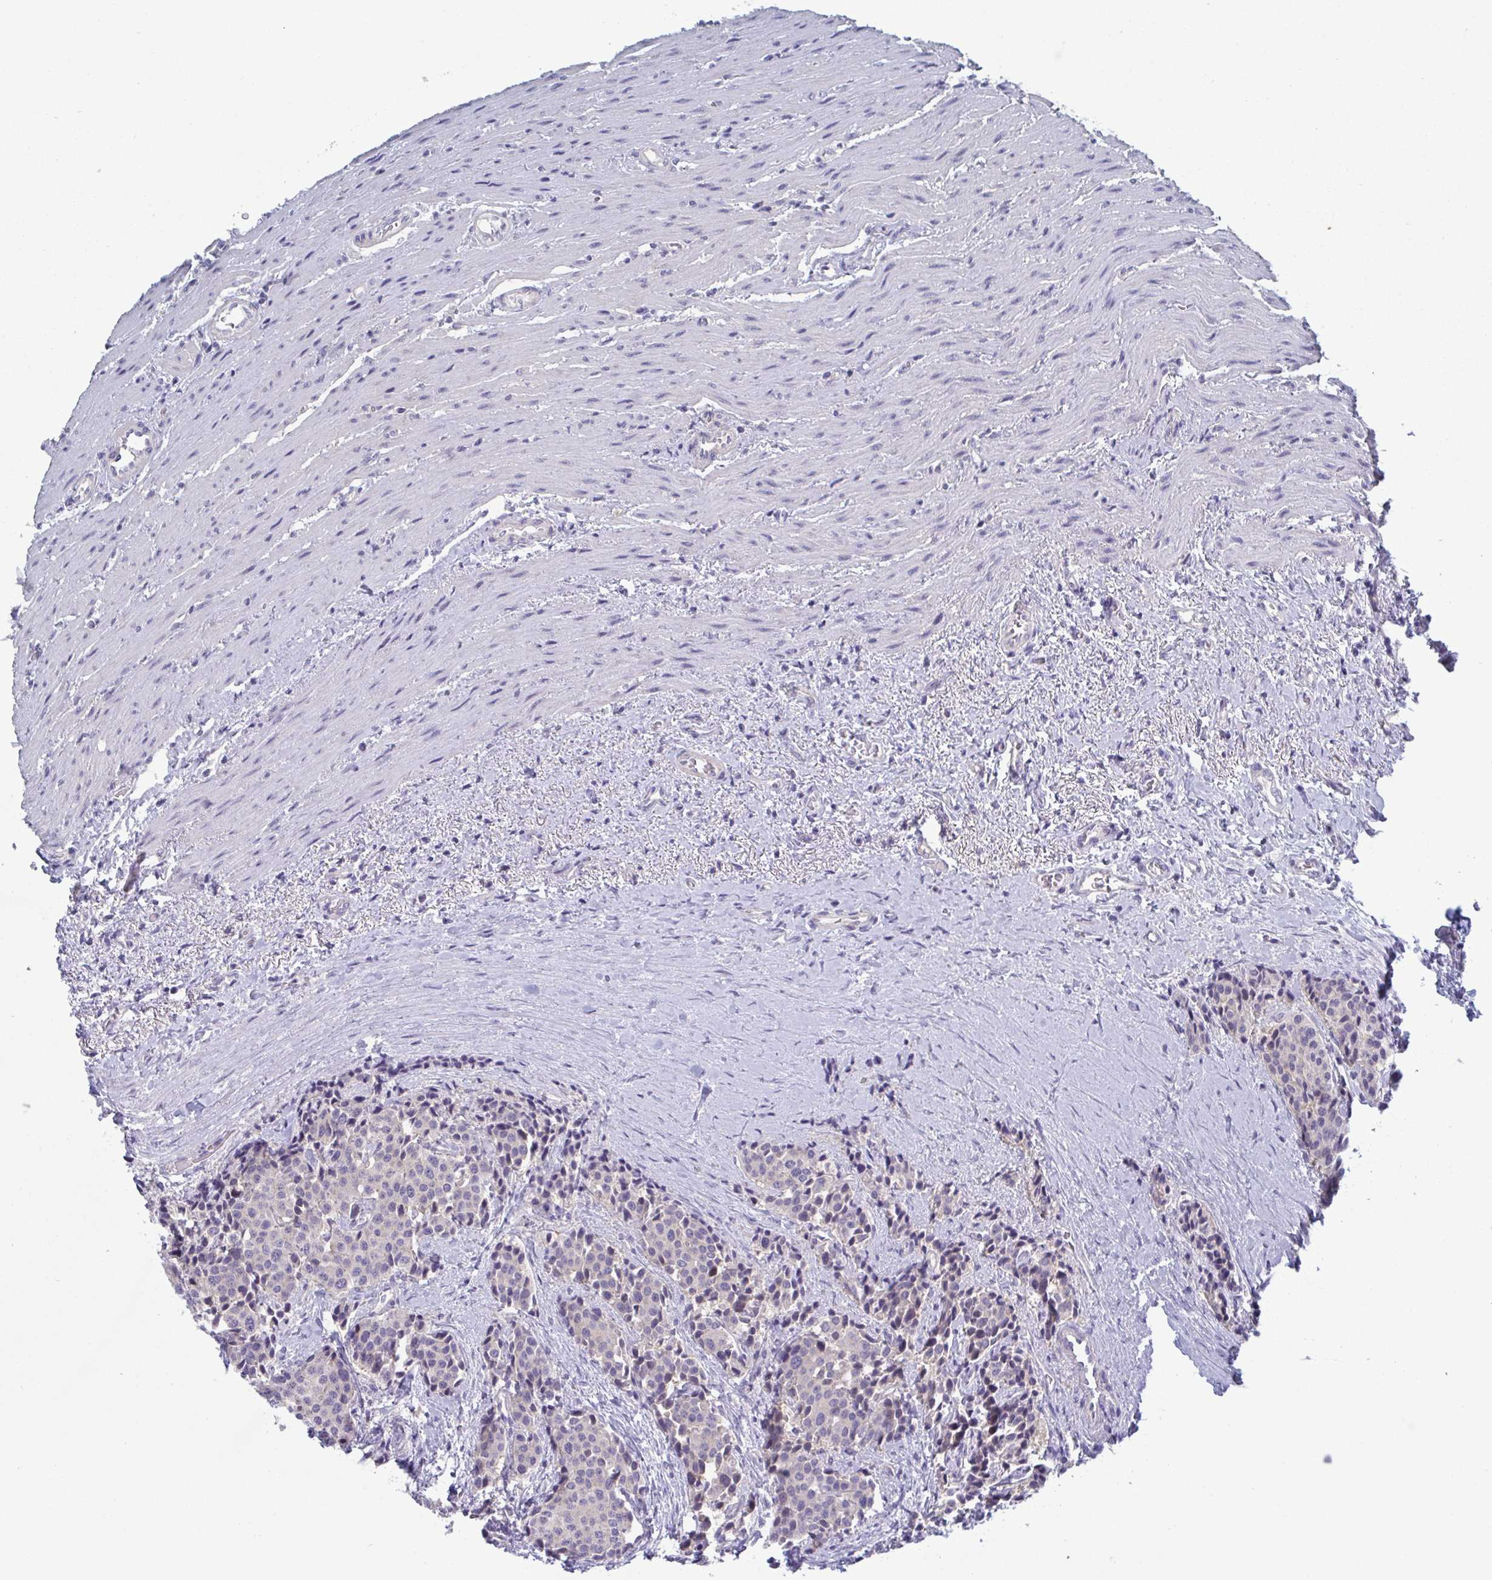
{"staining": {"intensity": "negative", "quantity": "none", "location": "none"}, "tissue": "carcinoid", "cell_type": "Tumor cells", "image_type": "cancer", "snomed": [{"axis": "morphology", "description": "Carcinoid, malignant, NOS"}, {"axis": "topography", "description": "Small intestine"}], "caption": "Histopathology image shows no significant protein staining in tumor cells of carcinoid. (Immunohistochemistry, brightfield microscopy, high magnification).", "gene": "STK26", "patient": {"sex": "male", "age": 73}}